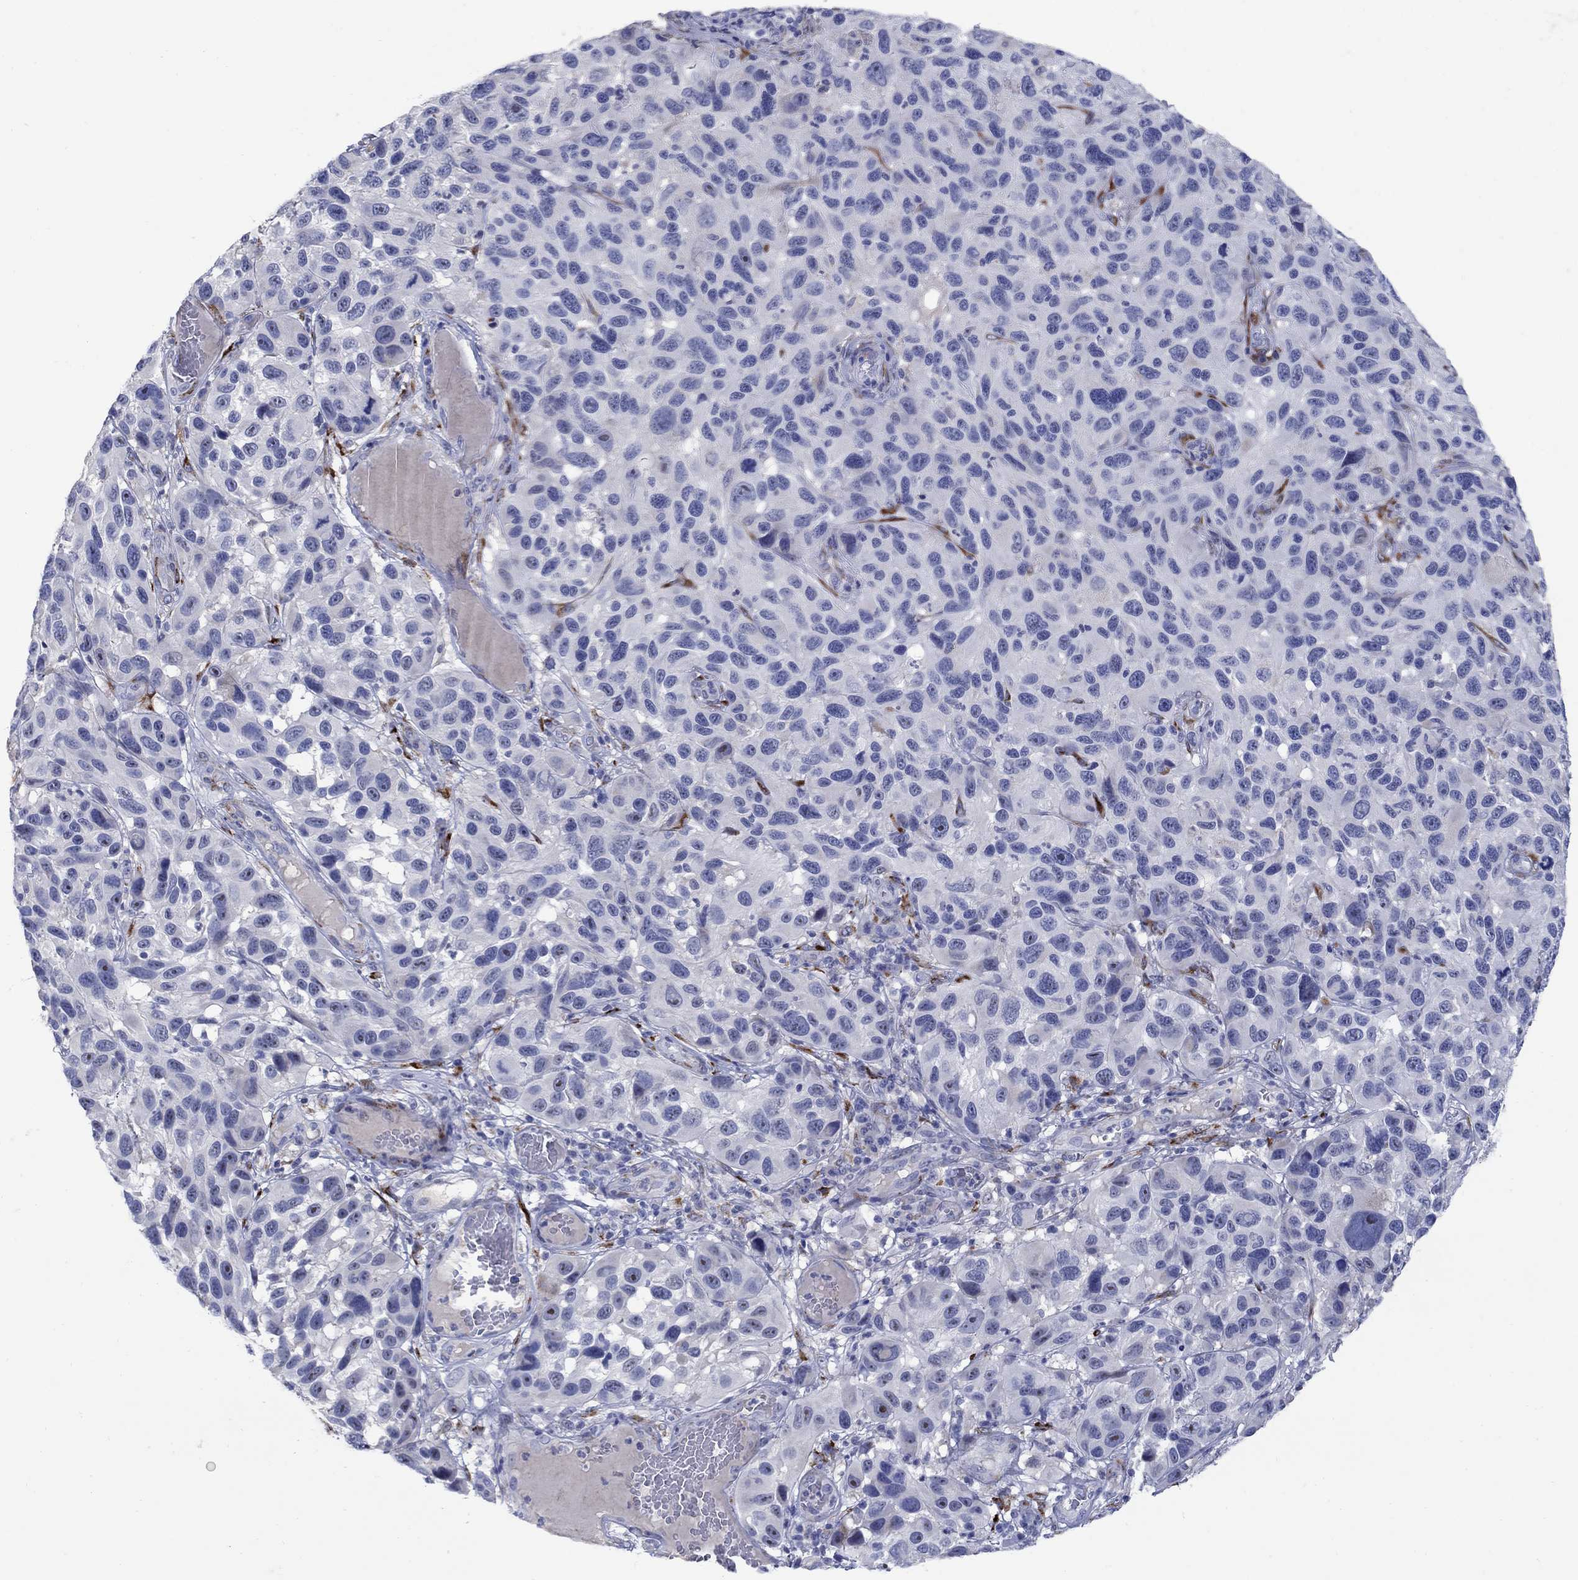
{"staining": {"intensity": "negative", "quantity": "none", "location": "none"}, "tissue": "melanoma", "cell_type": "Tumor cells", "image_type": "cancer", "snomed": [{"axis": "morphology", "description": "Malignant melanoma, NOS"}, {"axis": "topography", "description": "Skin"}], "caption": "Immunohistochemistry (IHC) of melanoma shows no expression in tumor cells.", "gene": "REEP2", "patient": {"sex": "male", "age": 53}}